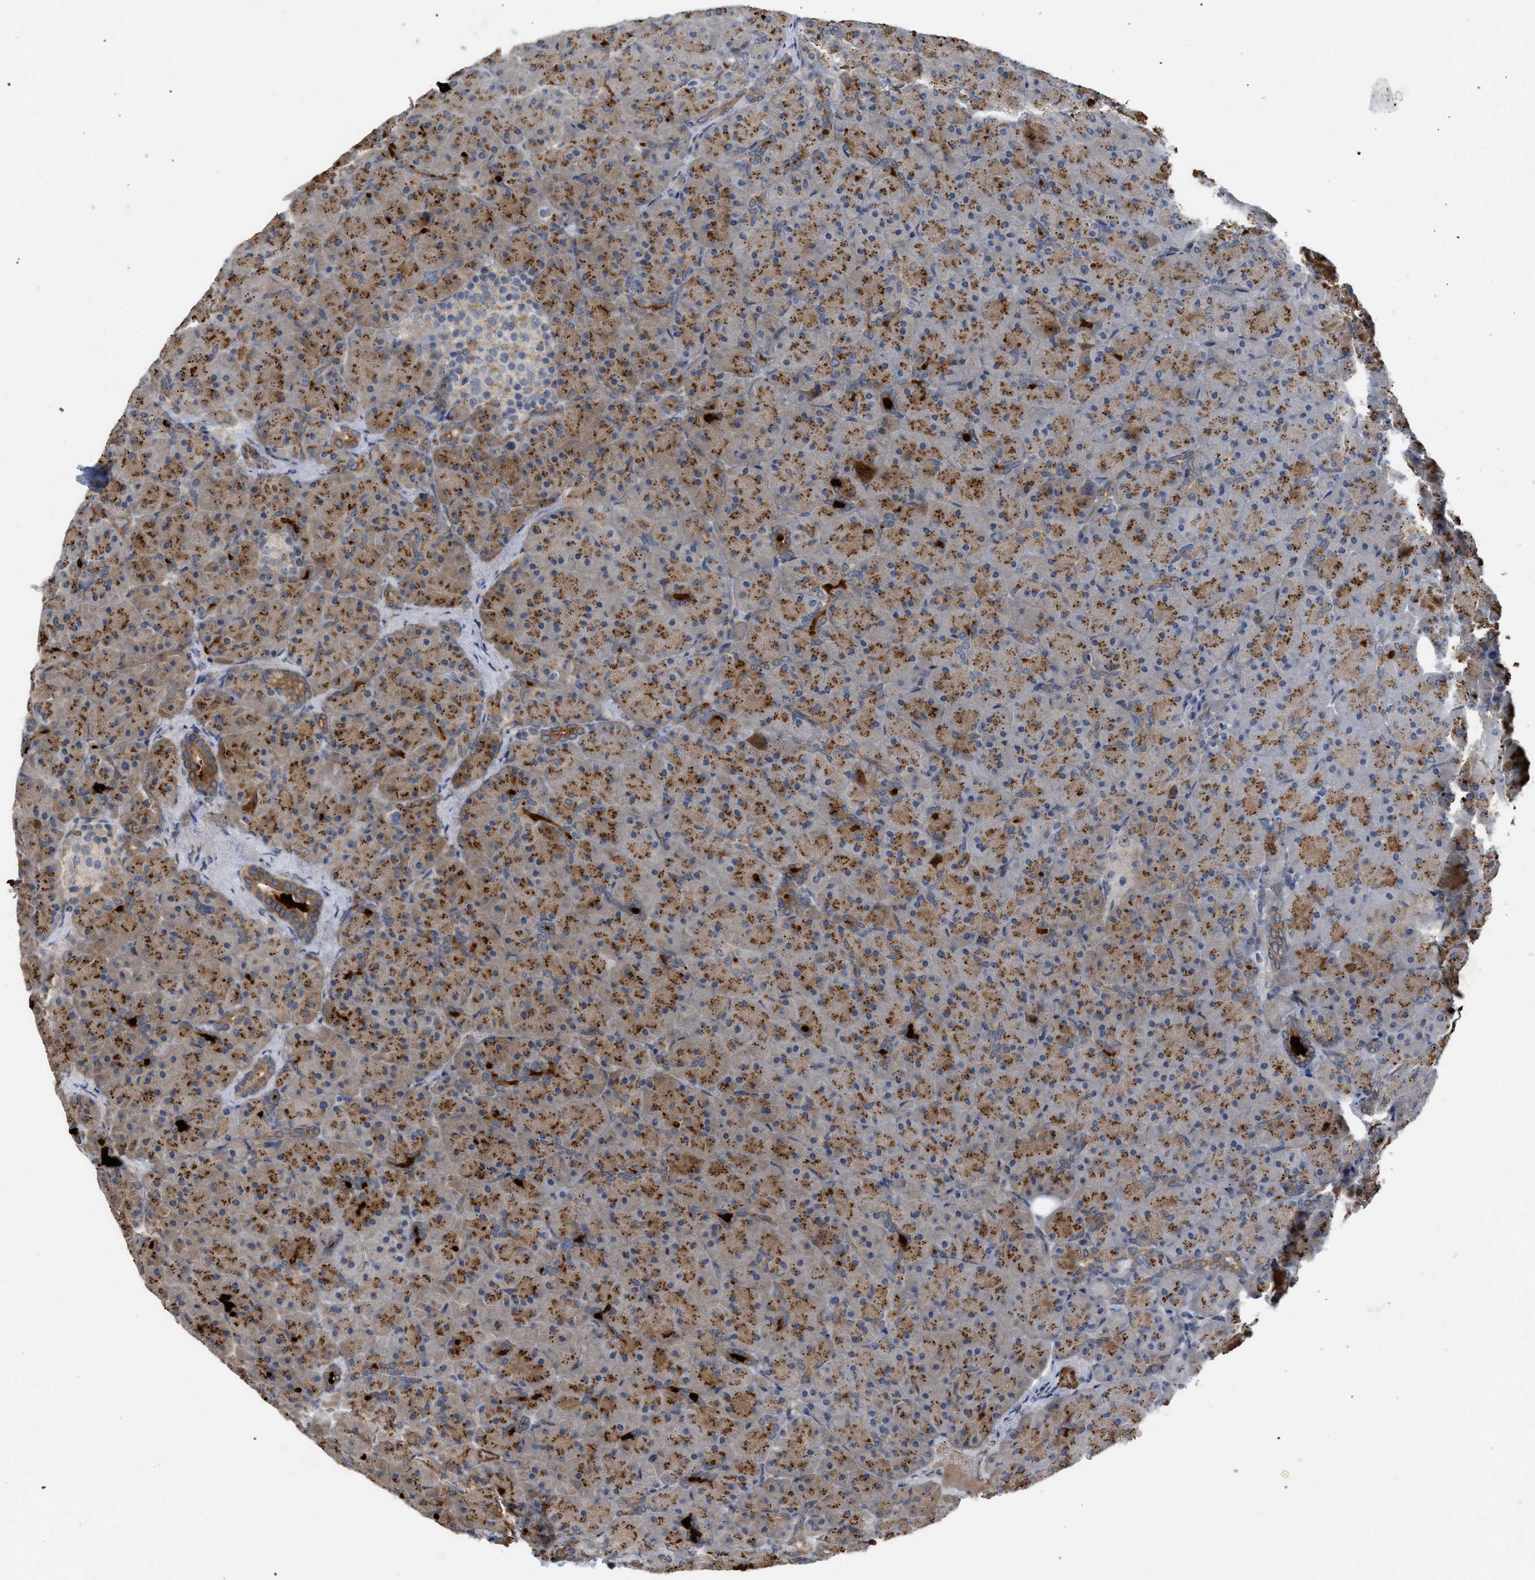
{"staining": {"intensity": "strong", "quantity": "25%-75%", "location": "cytoplasmic/membranous"}, "tissue": "pancreas", "cell_type": "Exocrine glandular cells", "image_type": "normal", "snomed": [{"axis": "morphology", "description": "Normal tissue, NOS"}, {"axis": "topography", "description": "Pancreas"}], "caption": "Immunohistochemistry photomicrograph of unremarkable pancreas stained for a protein (brown), which exhibits high levels of strong cytoplasmic/membranous positivity in approximately 25%-75% of exocrine glandular cells.", "gene": "ST6GALNAC6", "patient": {"sex": "male", "age": 66}}